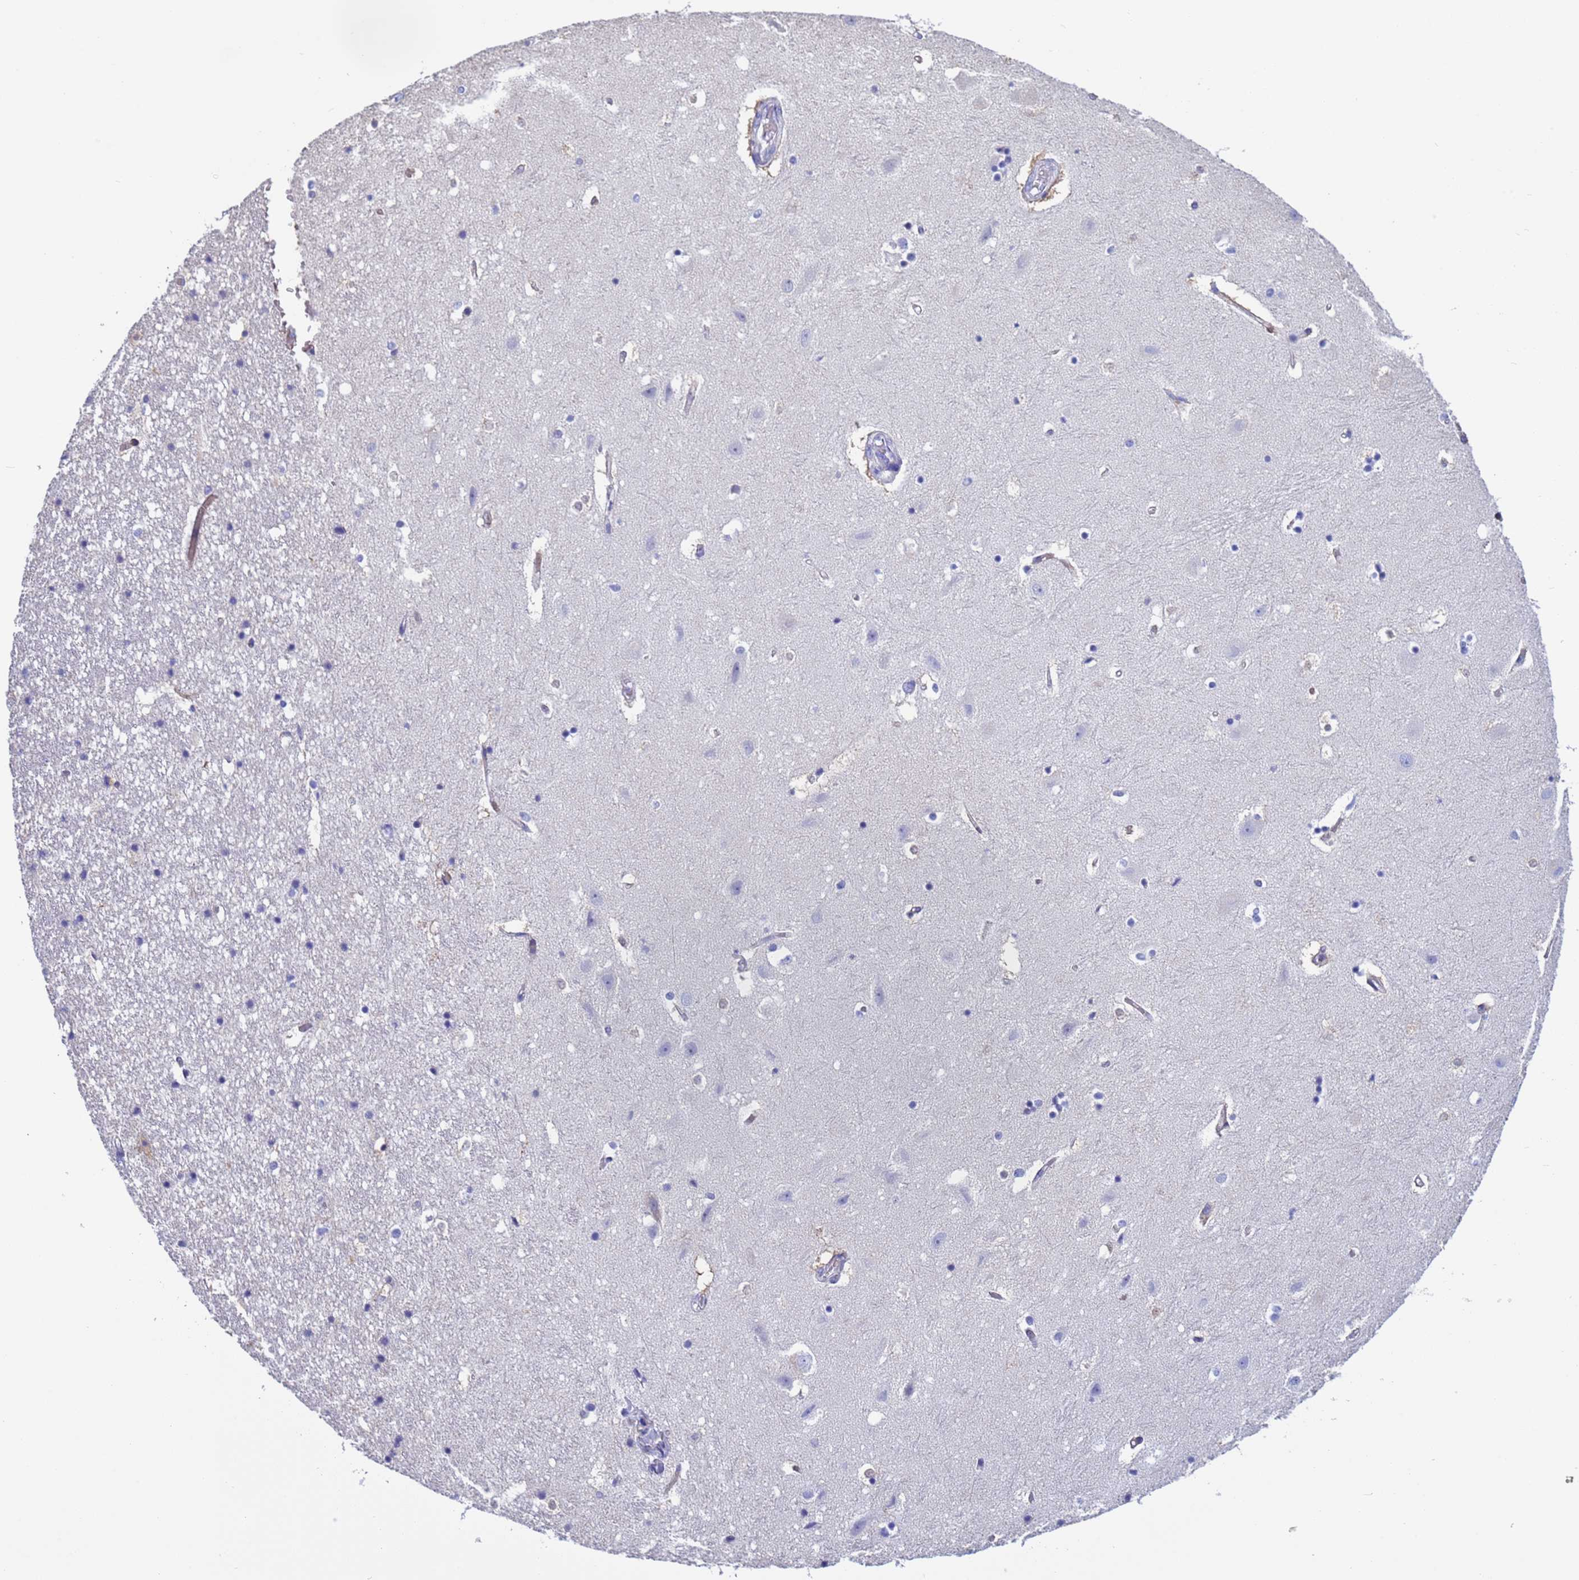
{"staining": {"intensity": "negative", "quantity": "none", "location": "none"}, "tissue": "hippocampus", "cell_type": "Glial cells", "image_type": "normal", "snomed": [{"axis": "morphology", "description": "Normal tissue, NOS"}, {"axis": "topography", "description": "Hippocampus"}], "caption": "Micrograph shows no protein expression in glial cells of normal hippocampus.", "gene": "PPP6R1", "patient": {"sex": "female", "age": 52}}